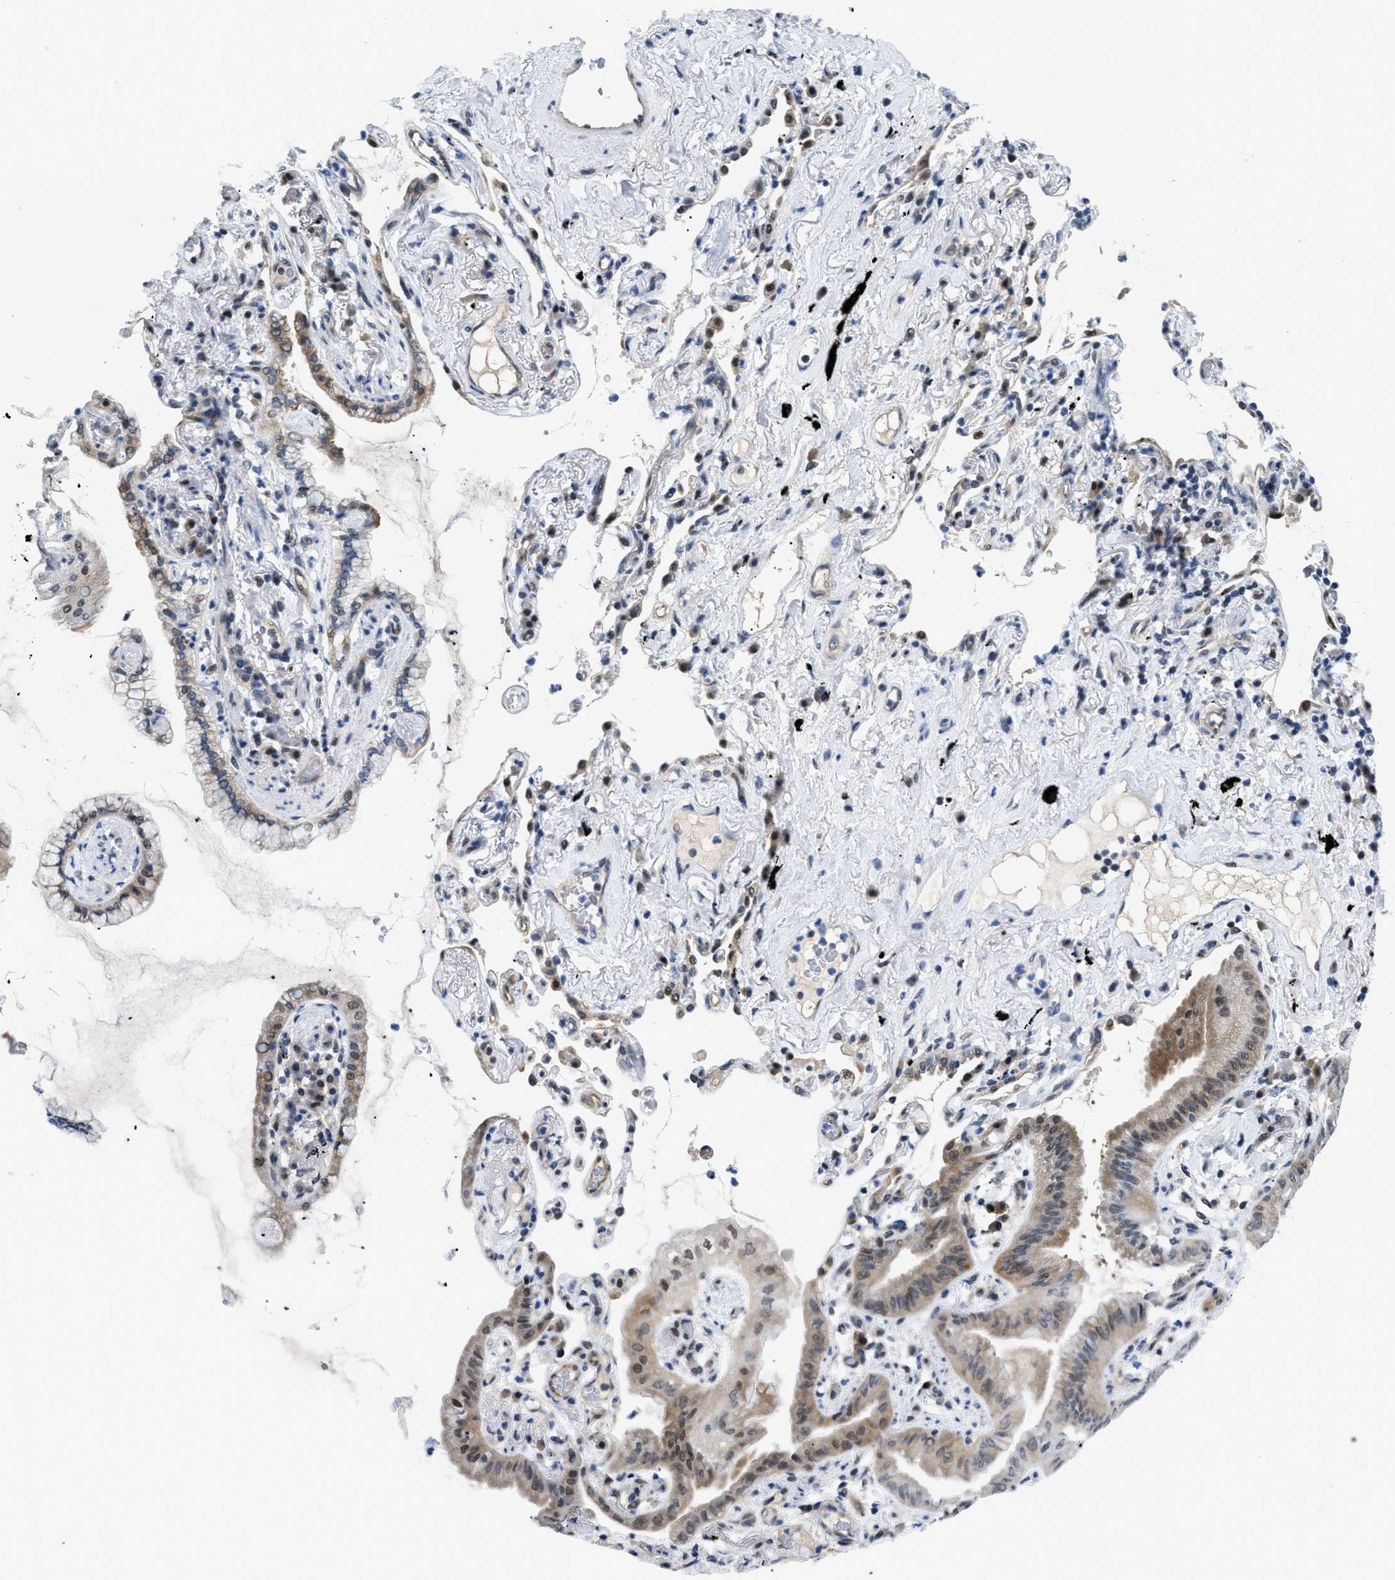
{"staining": {"intensity": "moderate", "quantity": ">75%", "location": "cytoplasmic/membranous,nuclear"}, "tissue": "lung cancer", "cell_type": "Tumor cells", "image_type": "cancer", "snomed": [{"axis": "morphology", "description": "Normal tissue, NOS"}, {"axis": "morphology", "description": "Adenocarcinoma, NOS"}, {"axis": "topography", "description": "Bronchus"}, {"axis": "topography", "description": "Lung"}], "caption": "The immunohistochemical stain shows moderate cytoplasmic/membranous and nuclear expression in tumor cells of lung adenocarcinoma tissue. Using DAB (brown) and hematoxylin (blue) stains, captured at high magnification using brightfield microscopy.", "gene": "SLC29A2", "patient": {"sex": "female", "age": 70}}